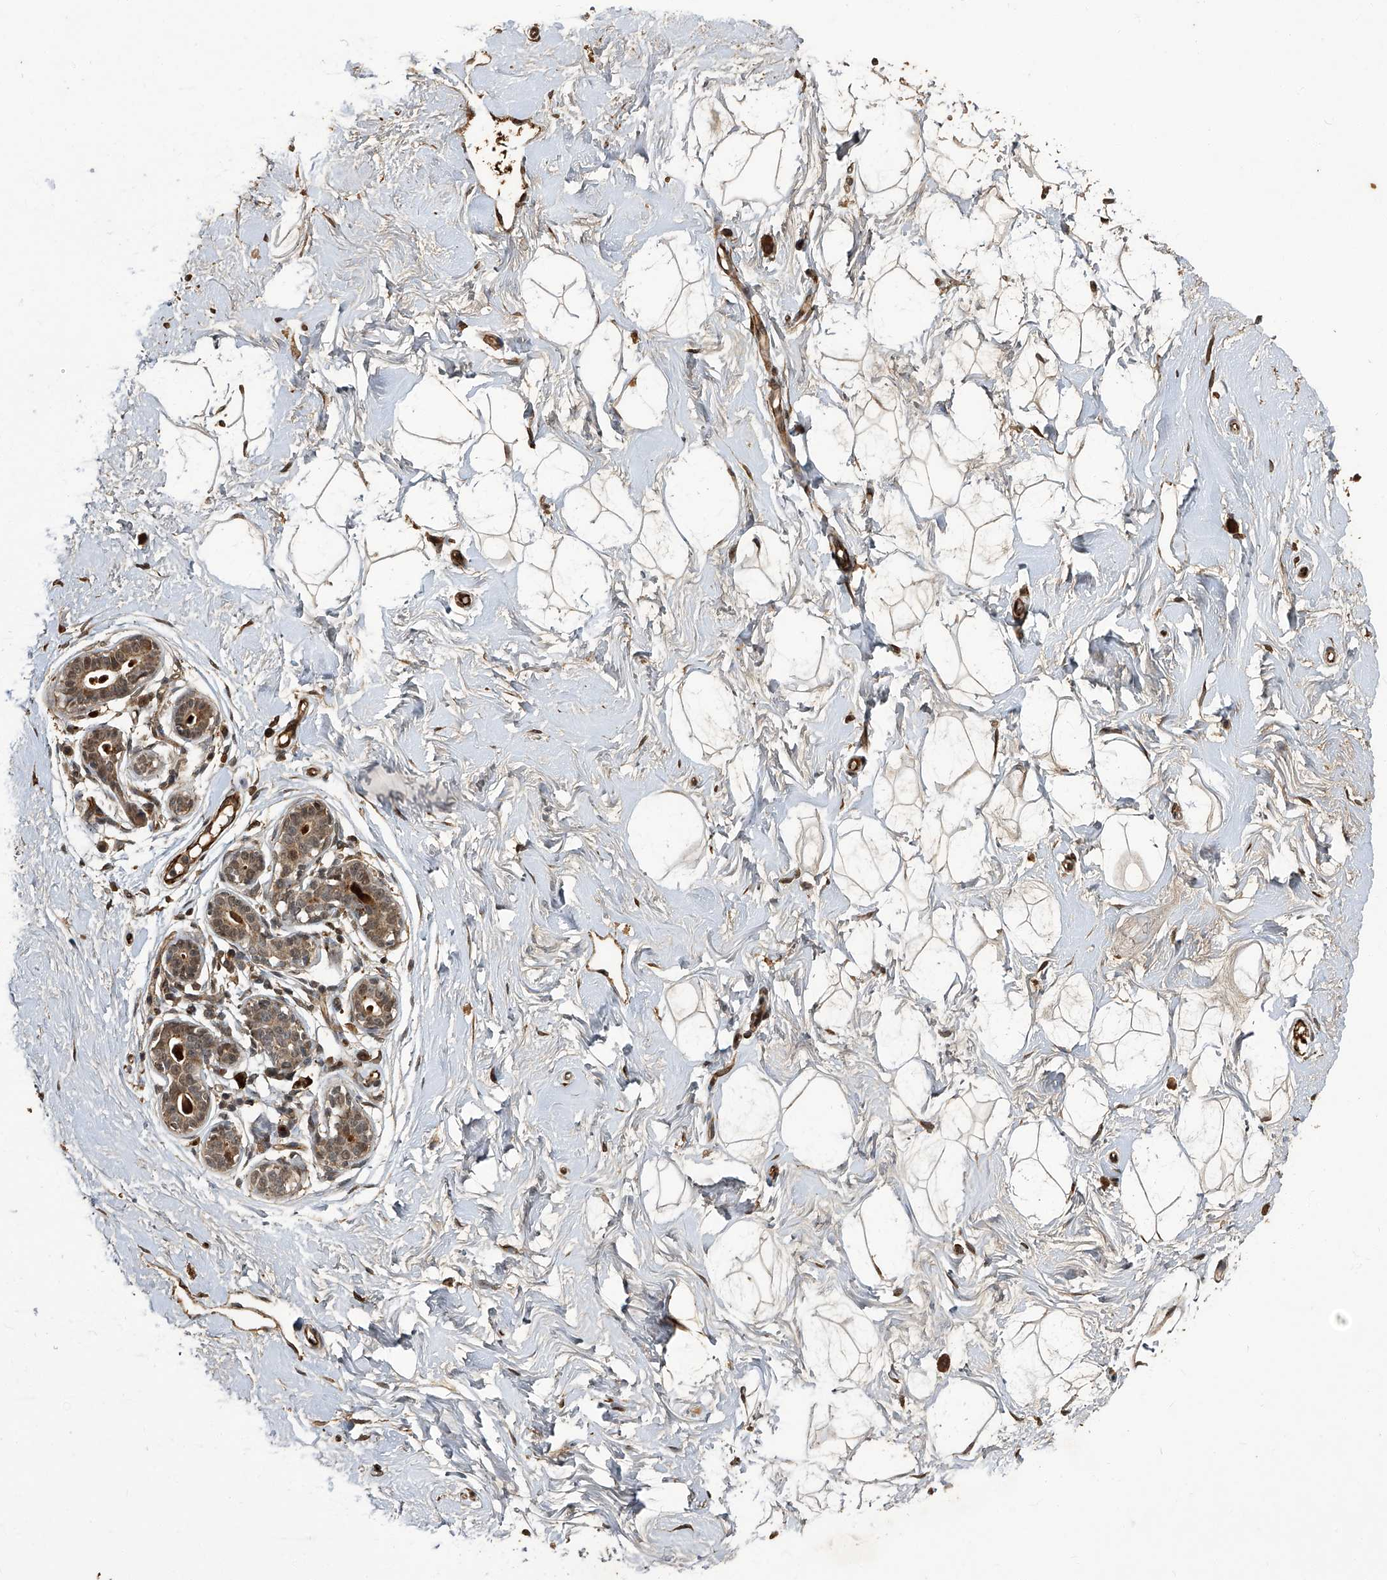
{"staining": {"intensity": "weak", "quantity": "25%-75%", "location": "cytoplasmic/membranous,nuclear"}, "tissue": "breast", "cell_type": "Adipocytes", "image_type": "normal", "snomed": [{"axis": "morphology", "description": "Normal tissue, NOS"}, {"axis": "morphology", "description": "Adenoma, NOS"}, {"axis": "topography", "description": "Breast"}], "caption": "Immunohistochemical staining of benign breast exhibits weak cytoplasmic/membranous,nuclear protein positivity in approximately 25%-75% of adipocytes. The staining is performed using DAB (3,3'-diaminobenzidine) brown chromogen to label protein expression. The nuclei are counter-stained blue using hematoxylin.", "gene": "GPR132", "patient": {"sex": "female", "age": 23}}